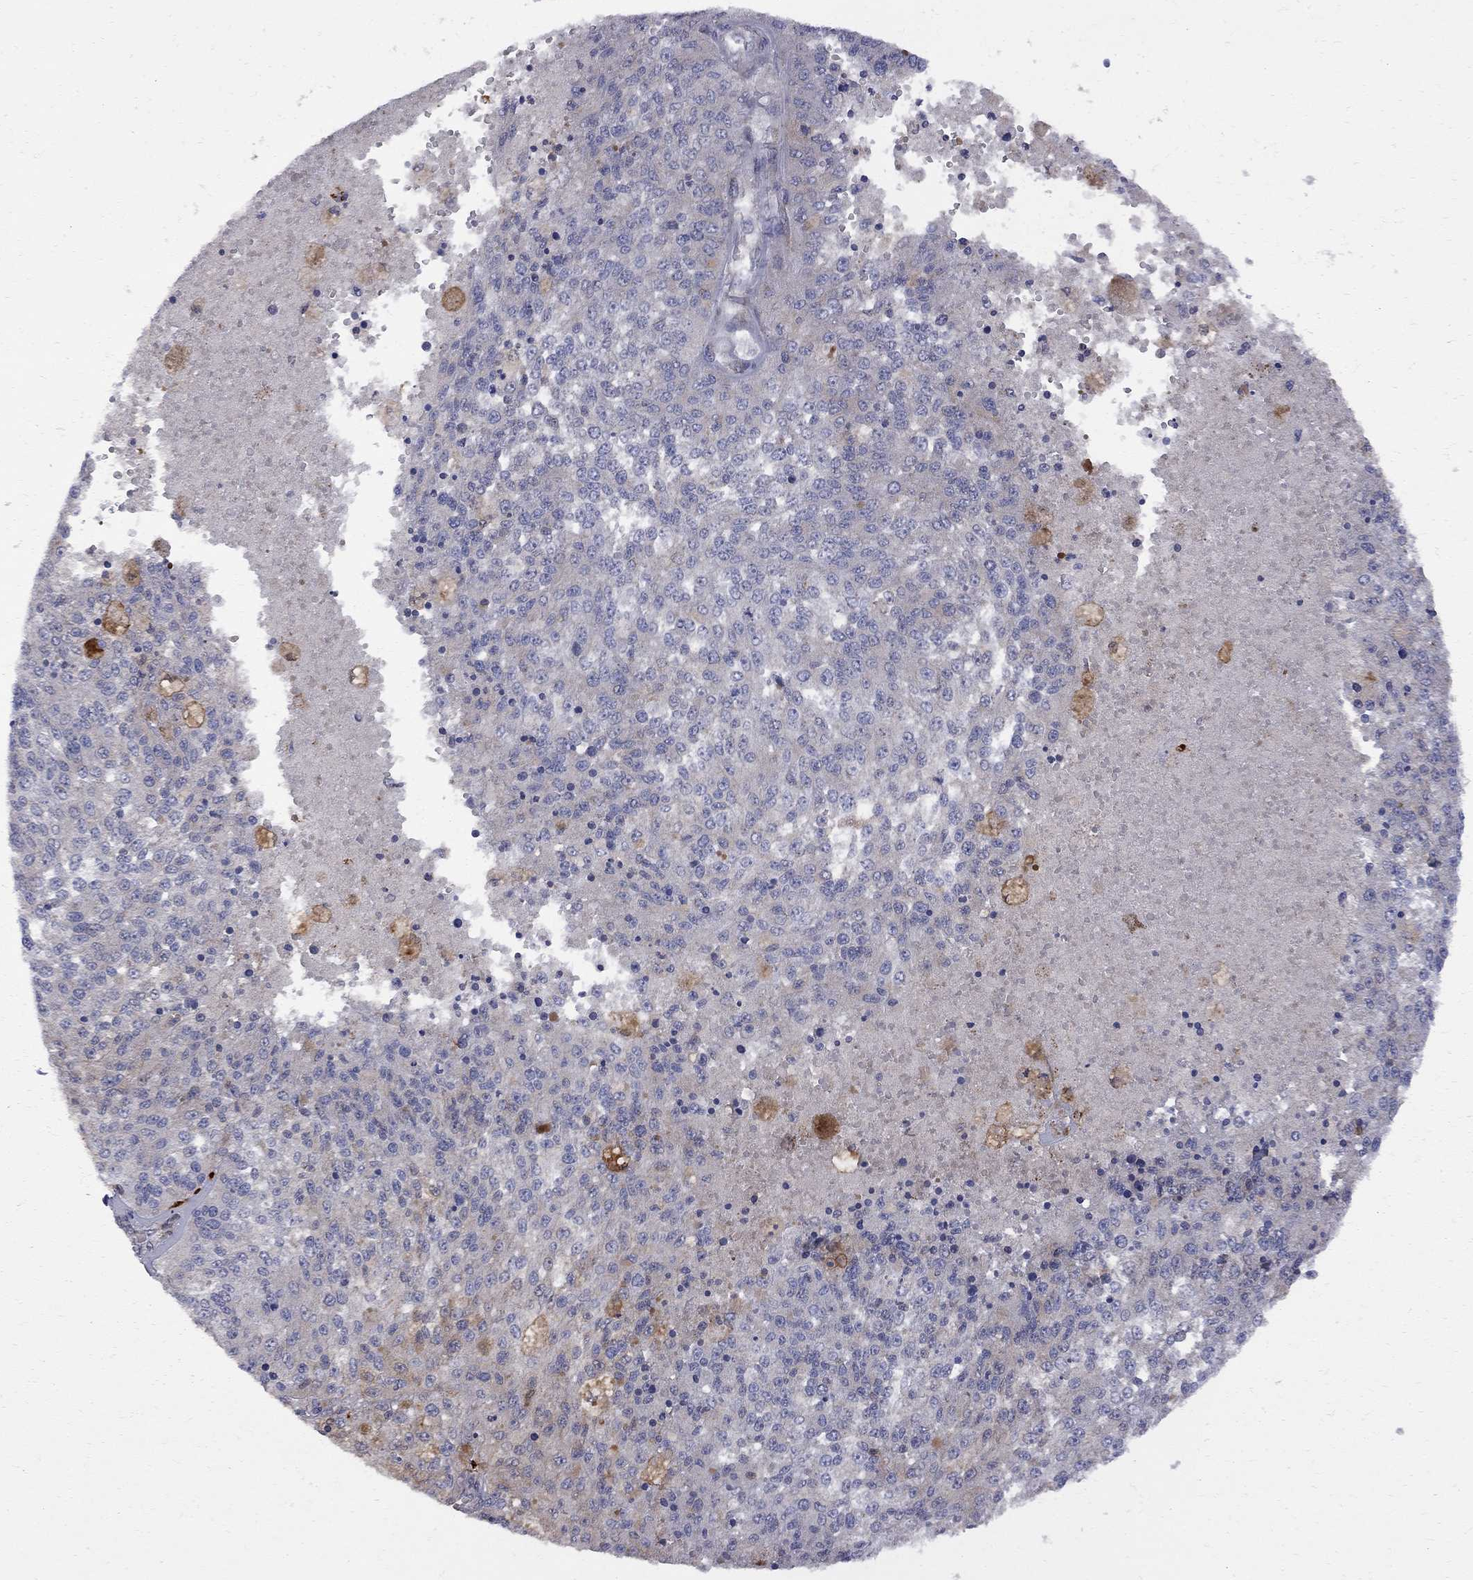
{"staining": {"intensity": "weak", "quantity": "<25%", "location": "cytoplasmic/membranous"}, "tissue": "melanoma", "cell_type": "Tumor cells", "image_type": "cancer", "snomed": [{"axis": "morphology", "description": "Malignant melanoma, Metastatic site"}, {"axis": "topography", "description": "Lymph node"}], "caption": "The immunohistochemistry photomicrograph has no significant staining in tumor cells of malignant melanoma (metastatic site) tissue. (Immunohistochemistry, brightfield microscopy, high magnification).", "gene": "MTHFR", "patient": {"sex": "female", "age": 64}}